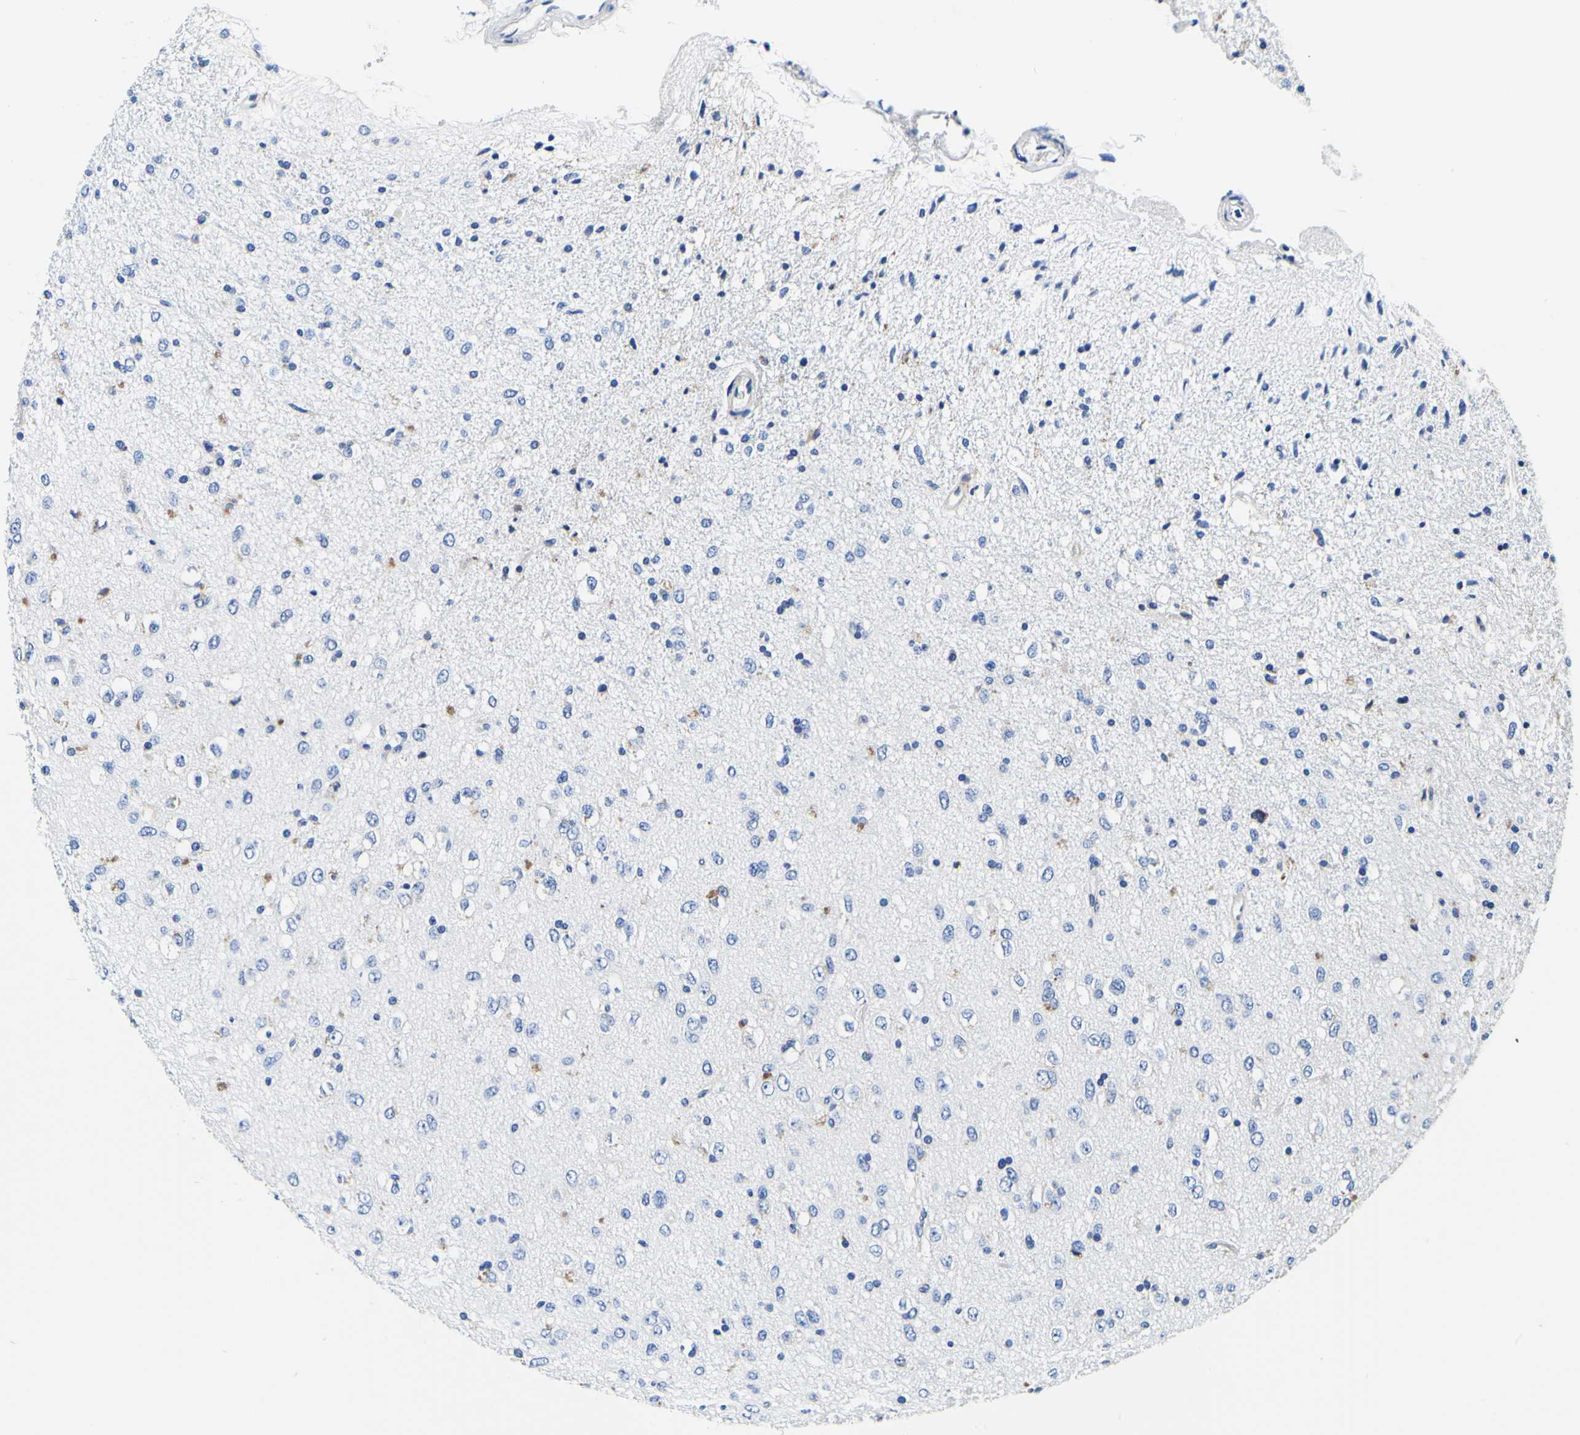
{"staining": {"intensity": "negative", "quantity": "none", "location": "none"}, "tissue": "glioma", "cell_type": "Tumor cells", "image_type": "cancer", "snomed": [{"axis": "morphology", "description": "Glioma, malignant, Low grade"}, {"axis": "topography", "description": "Brain"}], "caption": "Immunohistochemical staining of human malignant glioma (low-grade) demonstrates no significant staining in tumor cells.", "gene": "P4HB", "patient": {"sex": "male", "age": 77}}